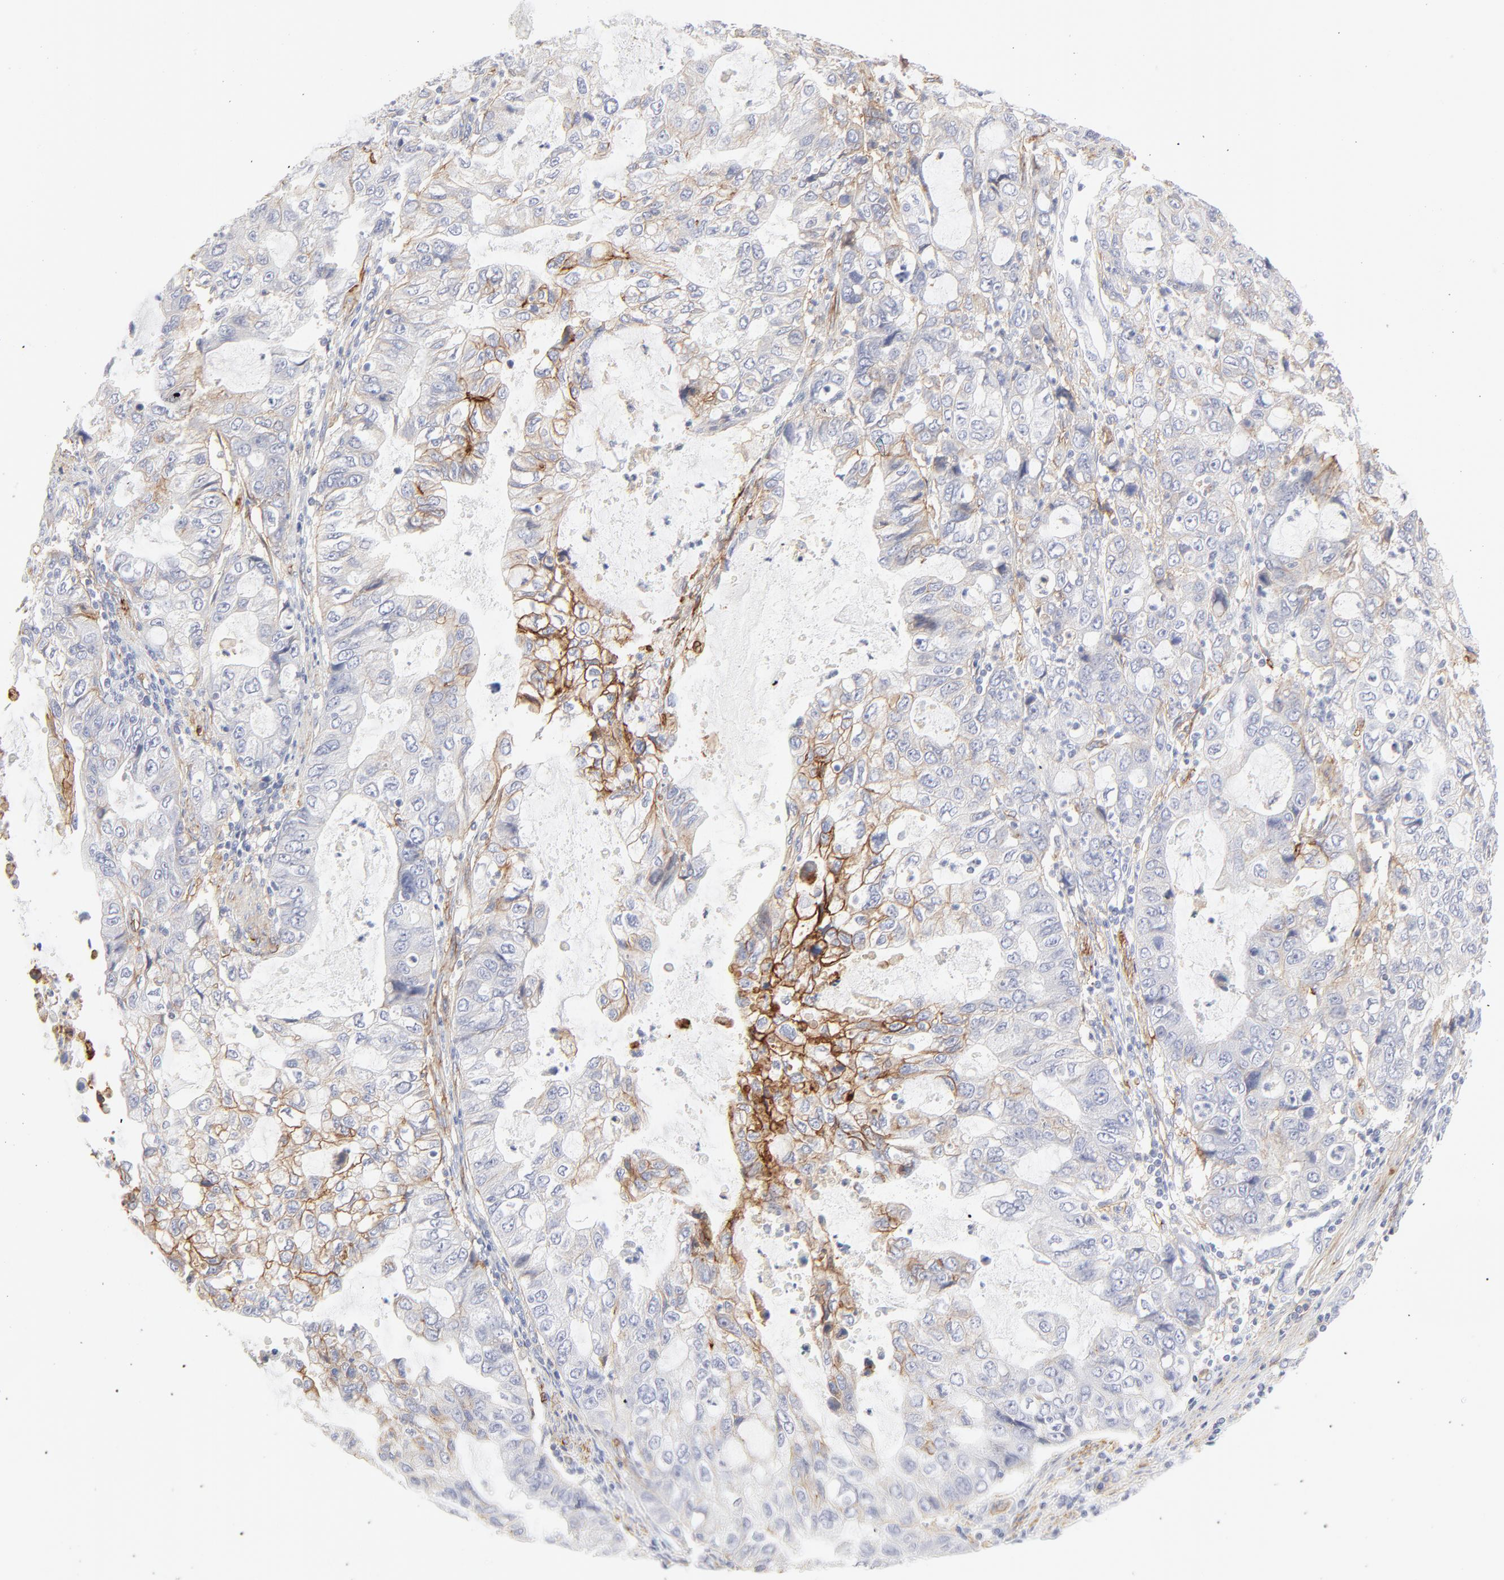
{"staining": {"intensity": "moderate", "quantity": "<25%", "location": "cytoplasmic/membranous"}, "tissue": "stomach cancer", "cell_type": "Tumor cells", "image_type": "cancer", "snomed": [{"axis": "morphology", "description": "Adenocarcinoma, NOS"}, {"axis": "topography", "description": "Stomach, upper"}], "caption": "Brown immunohistochemical staining in human stomach adenocarcinoma exhibits moderate cytoplasmic/membranous positivity in approximately <25% of tumor cells.", "gene": "ITGA5", "patient": {"sex": "female", "age": 52}}